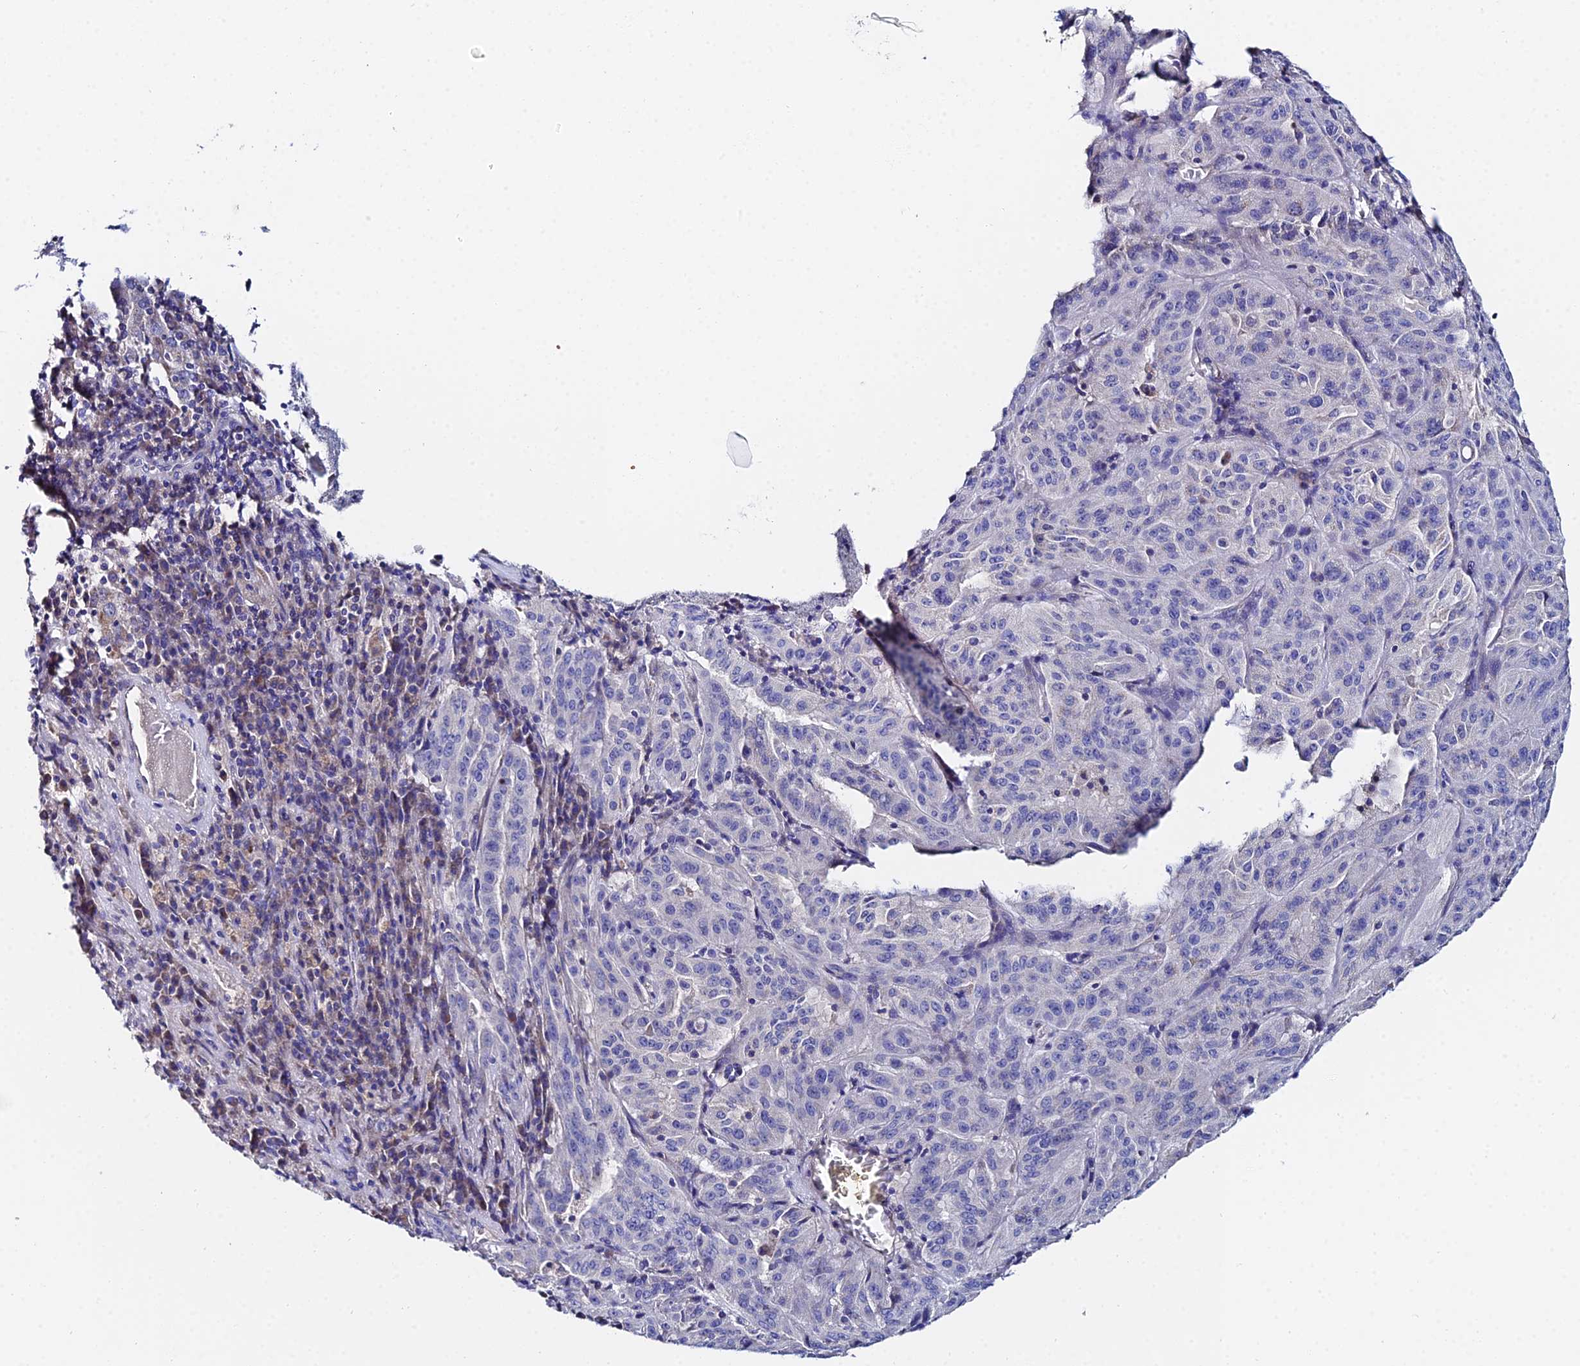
{"staining": {"intensity": "negative", "quantity": "none", "location": "none"}, "tissue": "pancreatic cancer", "cell_type": "Tumor cells", "image_type": "cancer", "snomed": [{"axis": "morphology", "description": "Adenocarcinoma, NOS"}, {"axis": "topography", "description": "Pancreas"}], "caption": "Tumor cells show no significant expression in pancreatic adenocarcinoma.", "gene": "UBE2L3", "patient": {"sex": "male", "age": 63}}